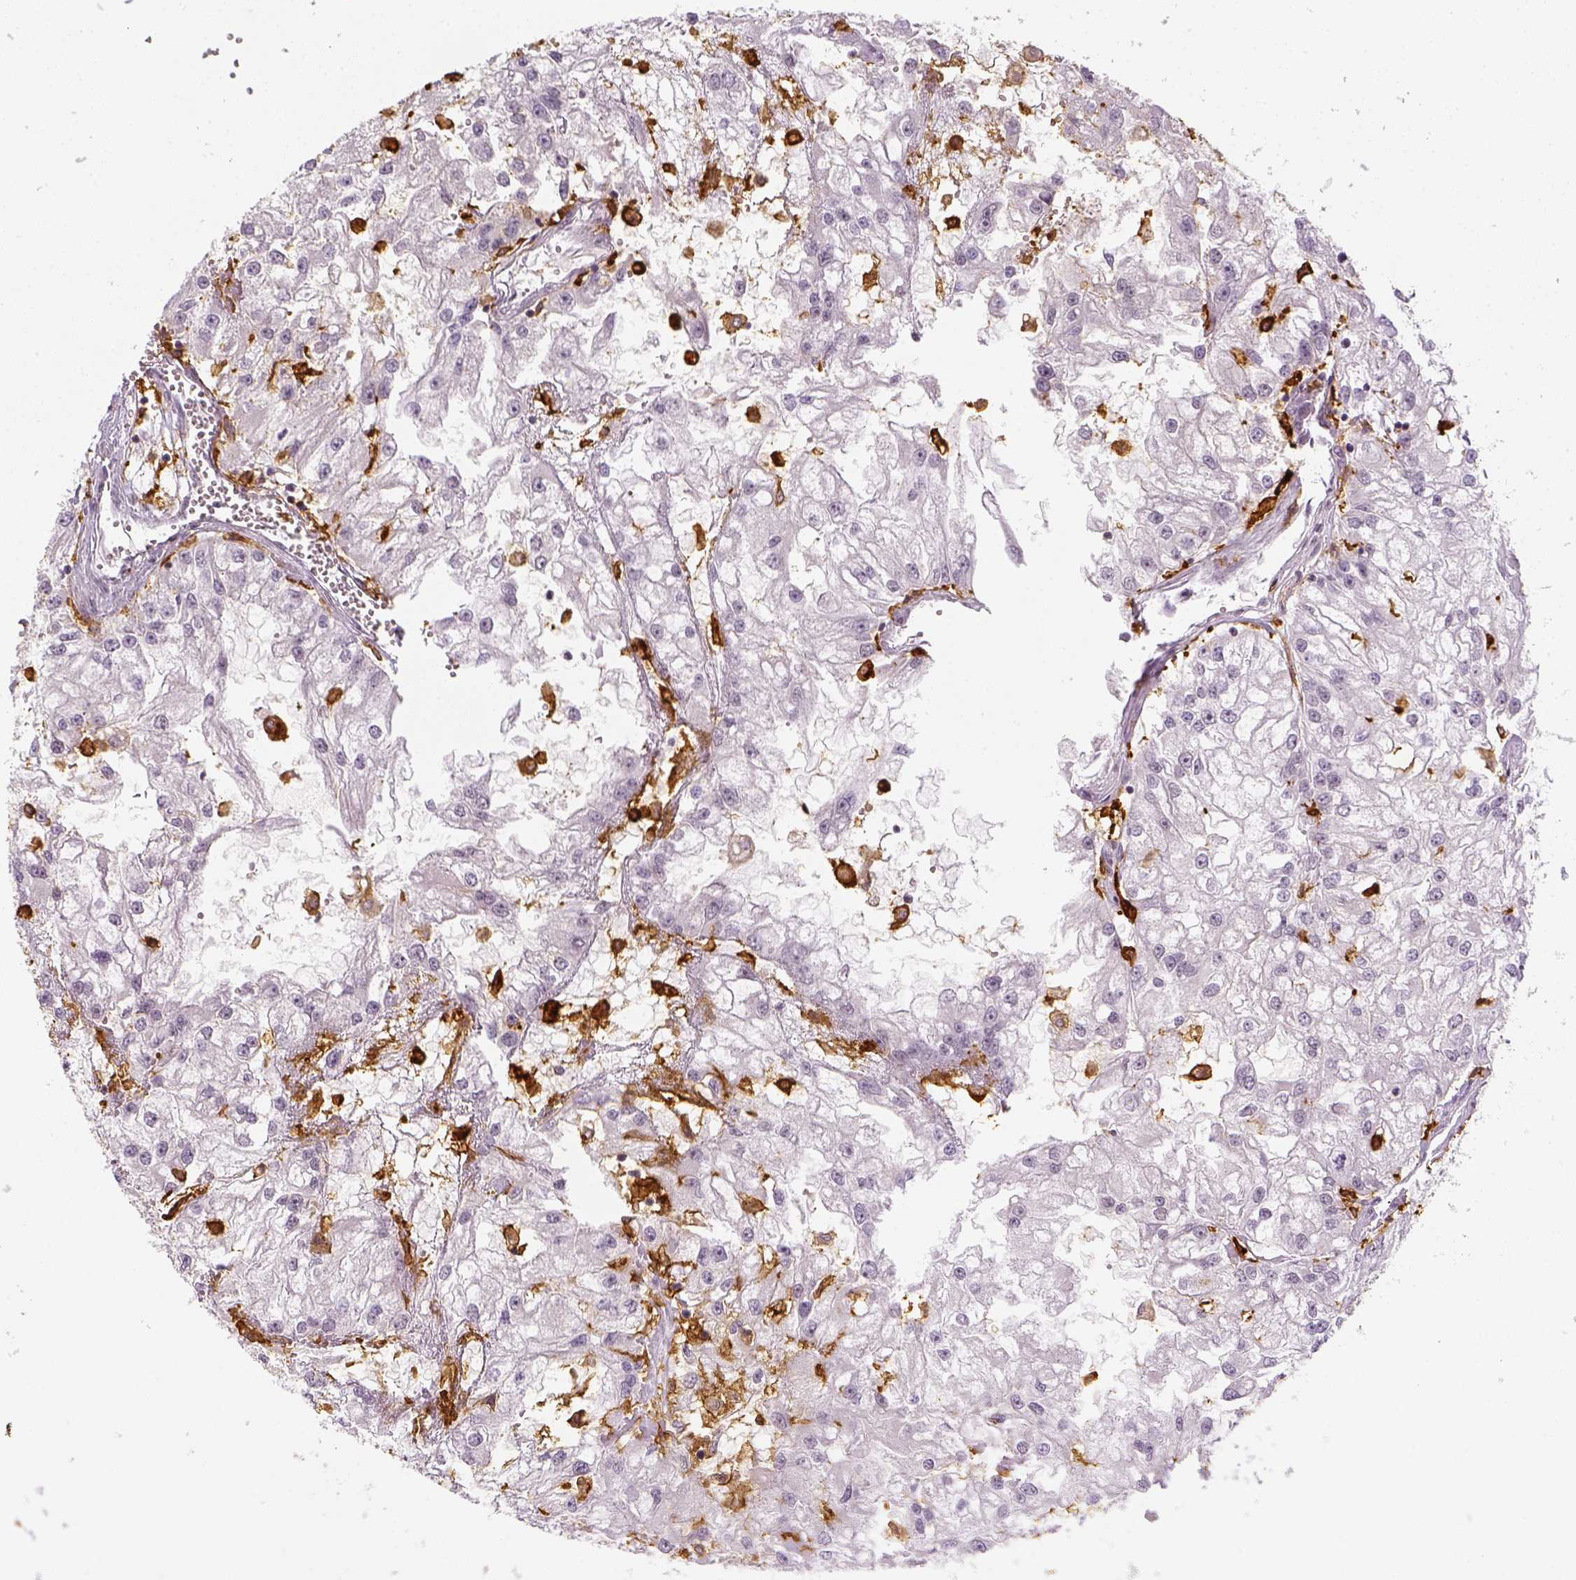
{"staining": {"intensity": "negative", "quantity": "none", "location": "none"}, "tissue": "renal cancer", "cell_type": "Tumor cells", "image_type": "cancer", "snomed": [{"axis": "morphology", "description": "Adenocarcinoma, NOS"}, {"axis": "topography", "description": "Kidney"}], "caption": "Human renal cancer (adenocarcinoma) stained for a protein using immunohistochemistry displays no staining in tumor cells.", "gene": "CD14", "patient": {"sex": "male", "age": 59}}